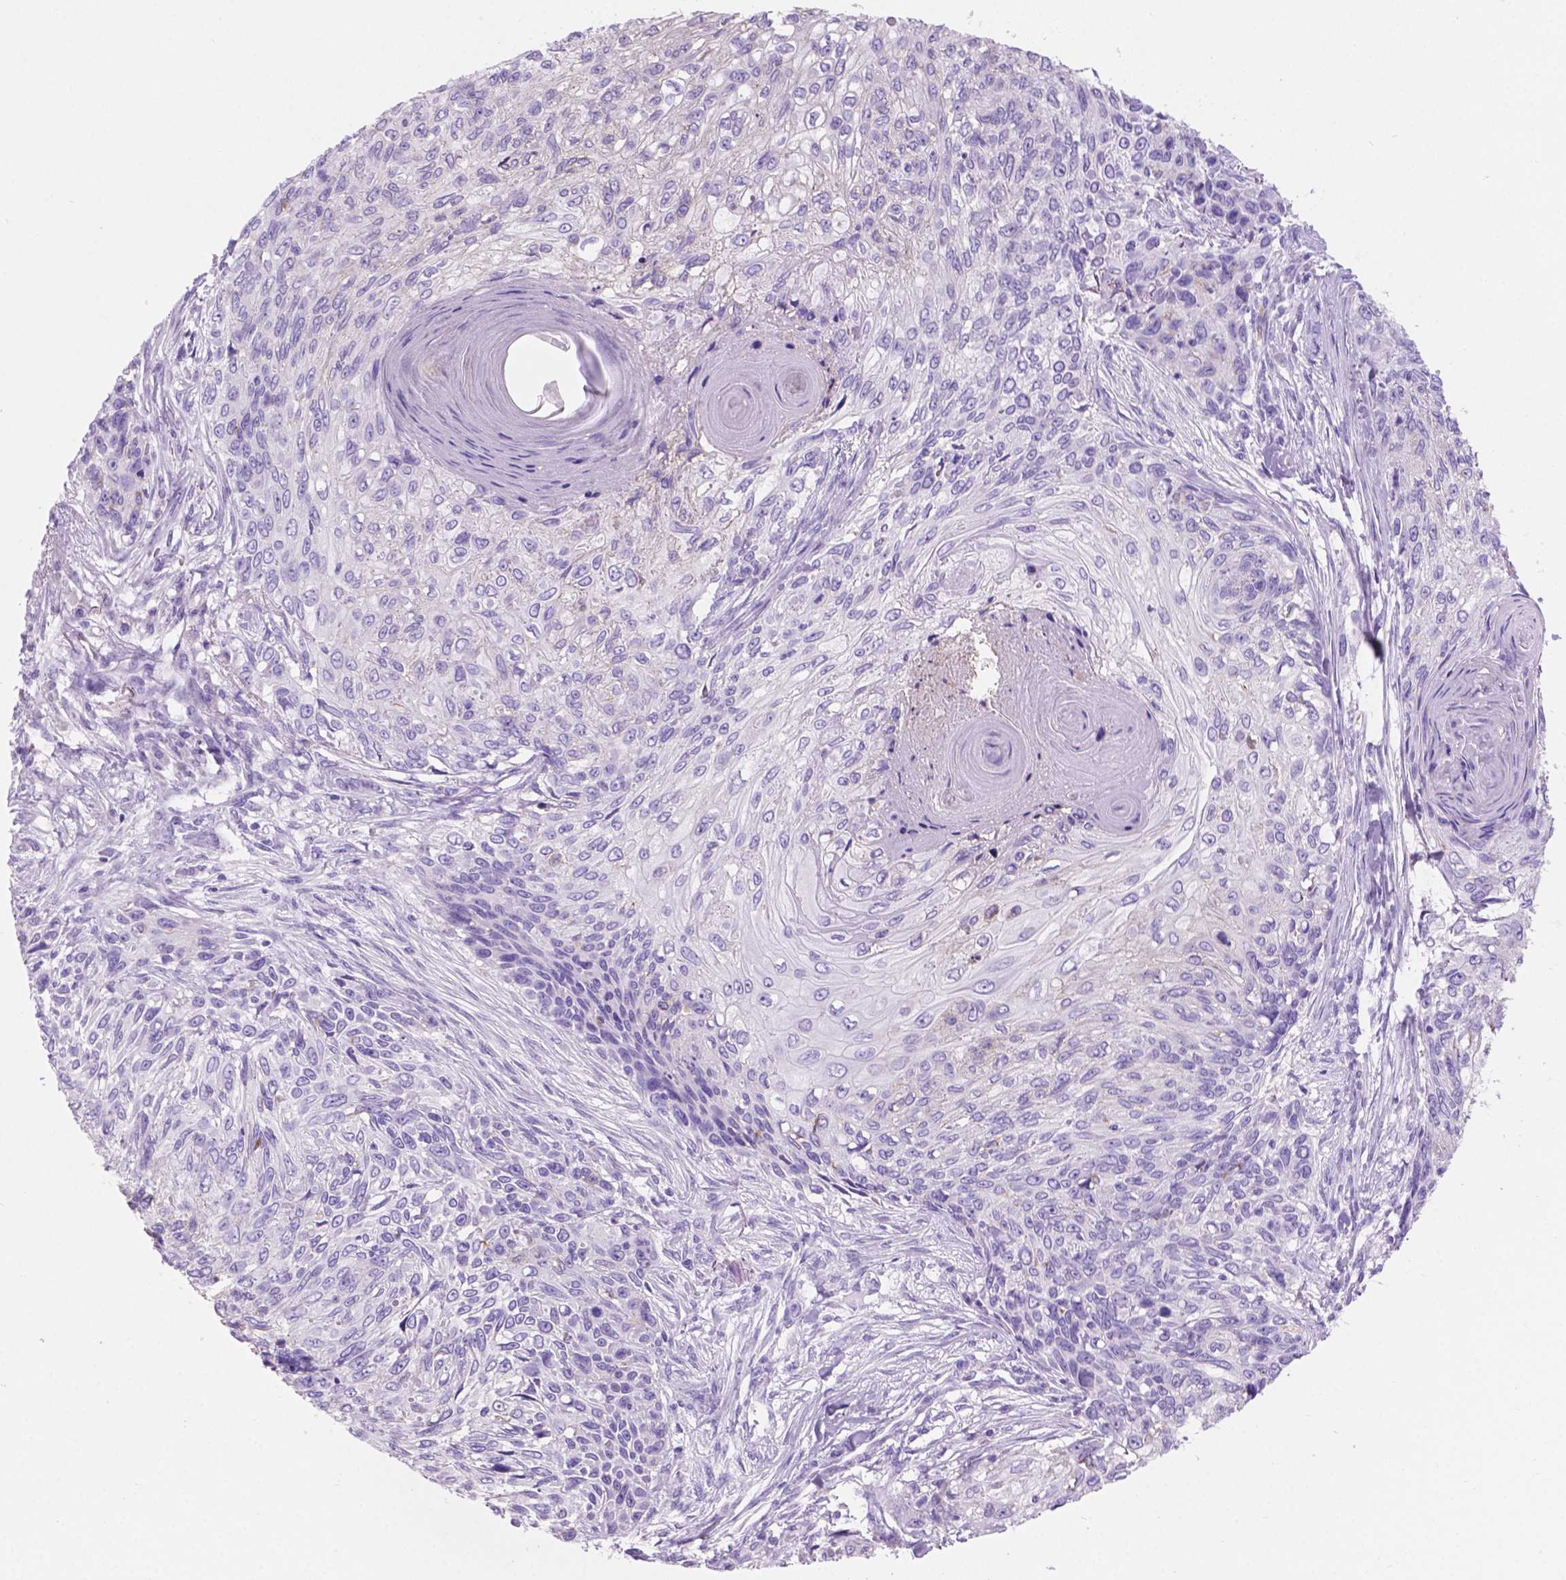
{"staining": {"intensity": "negative", "quantity": "none", "location": "none"}, "tissue": "skin cancer", "cell_type": "Tumor cells", "image_type": "cancer", "snomed": [{"axis": "morphology", "description": "Squamous cell carcinoma, NOS"}, {"axis": "topography", "description": "Skin"}], "caption": "Immunohistochemistry image of skin cancer (squamous cell carcinoma) stained for a protein (brown), which displays no positivity in tumor cells.", "gene": "GRIN2B", "patient": {"sex": "male", "age": 92}}